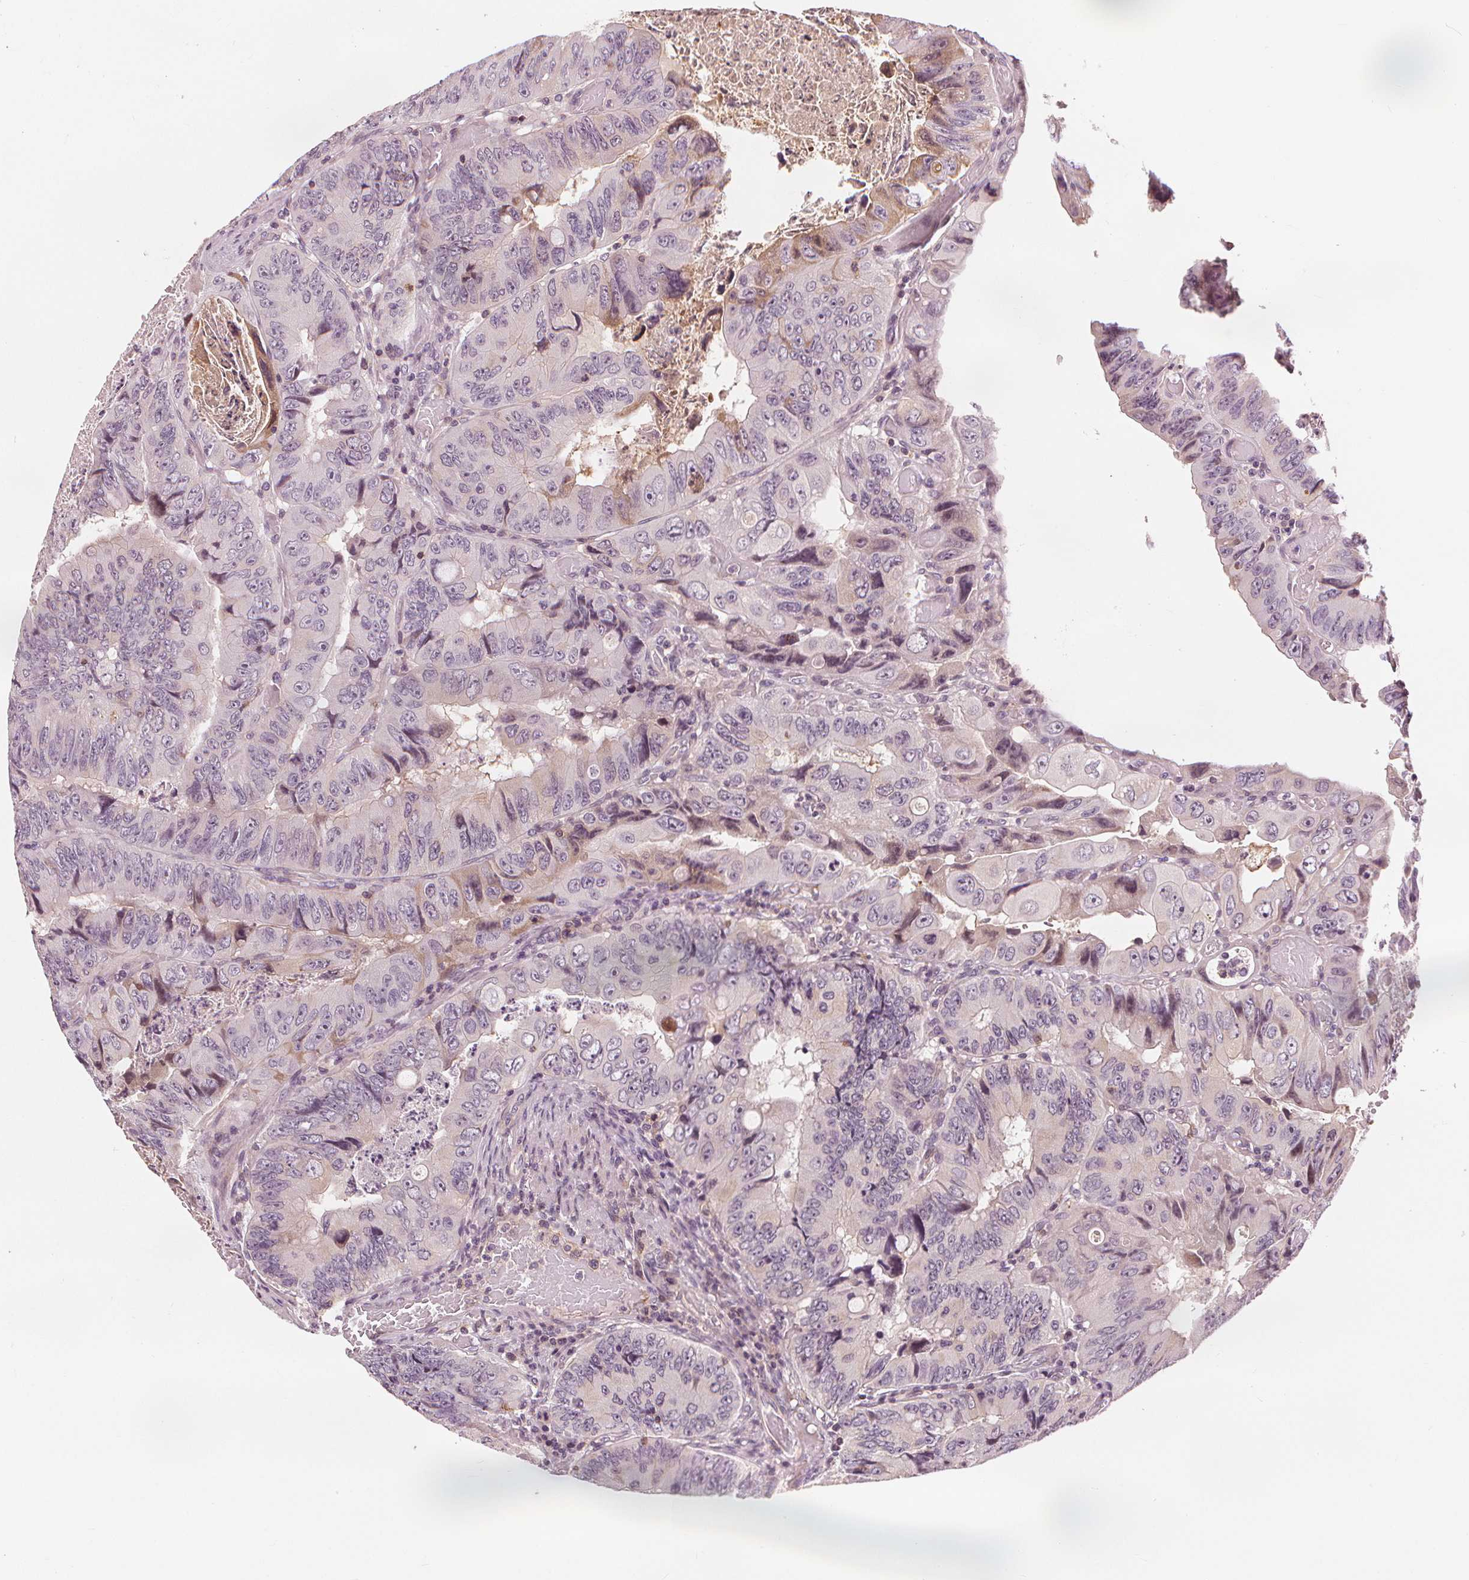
{"staining": {"intensity": "negative", "quantity": "none", "location": "none"}, "tissue": "colorectal cancer", "cell_type": "Tumor cells", "image_type": "cancer", "snomed": [{"axis": "morphology", "description": "Adenocarcinoma, NOS"}, {"axis": "topography", "description": "Colon"}], "caption": "This is an immunohistochemistry image of colorectal adenocarcinoma. There is no staining in tumor cells.", "gene": "SLC34A1", "patient": {"sex": "female", "age": 84}}